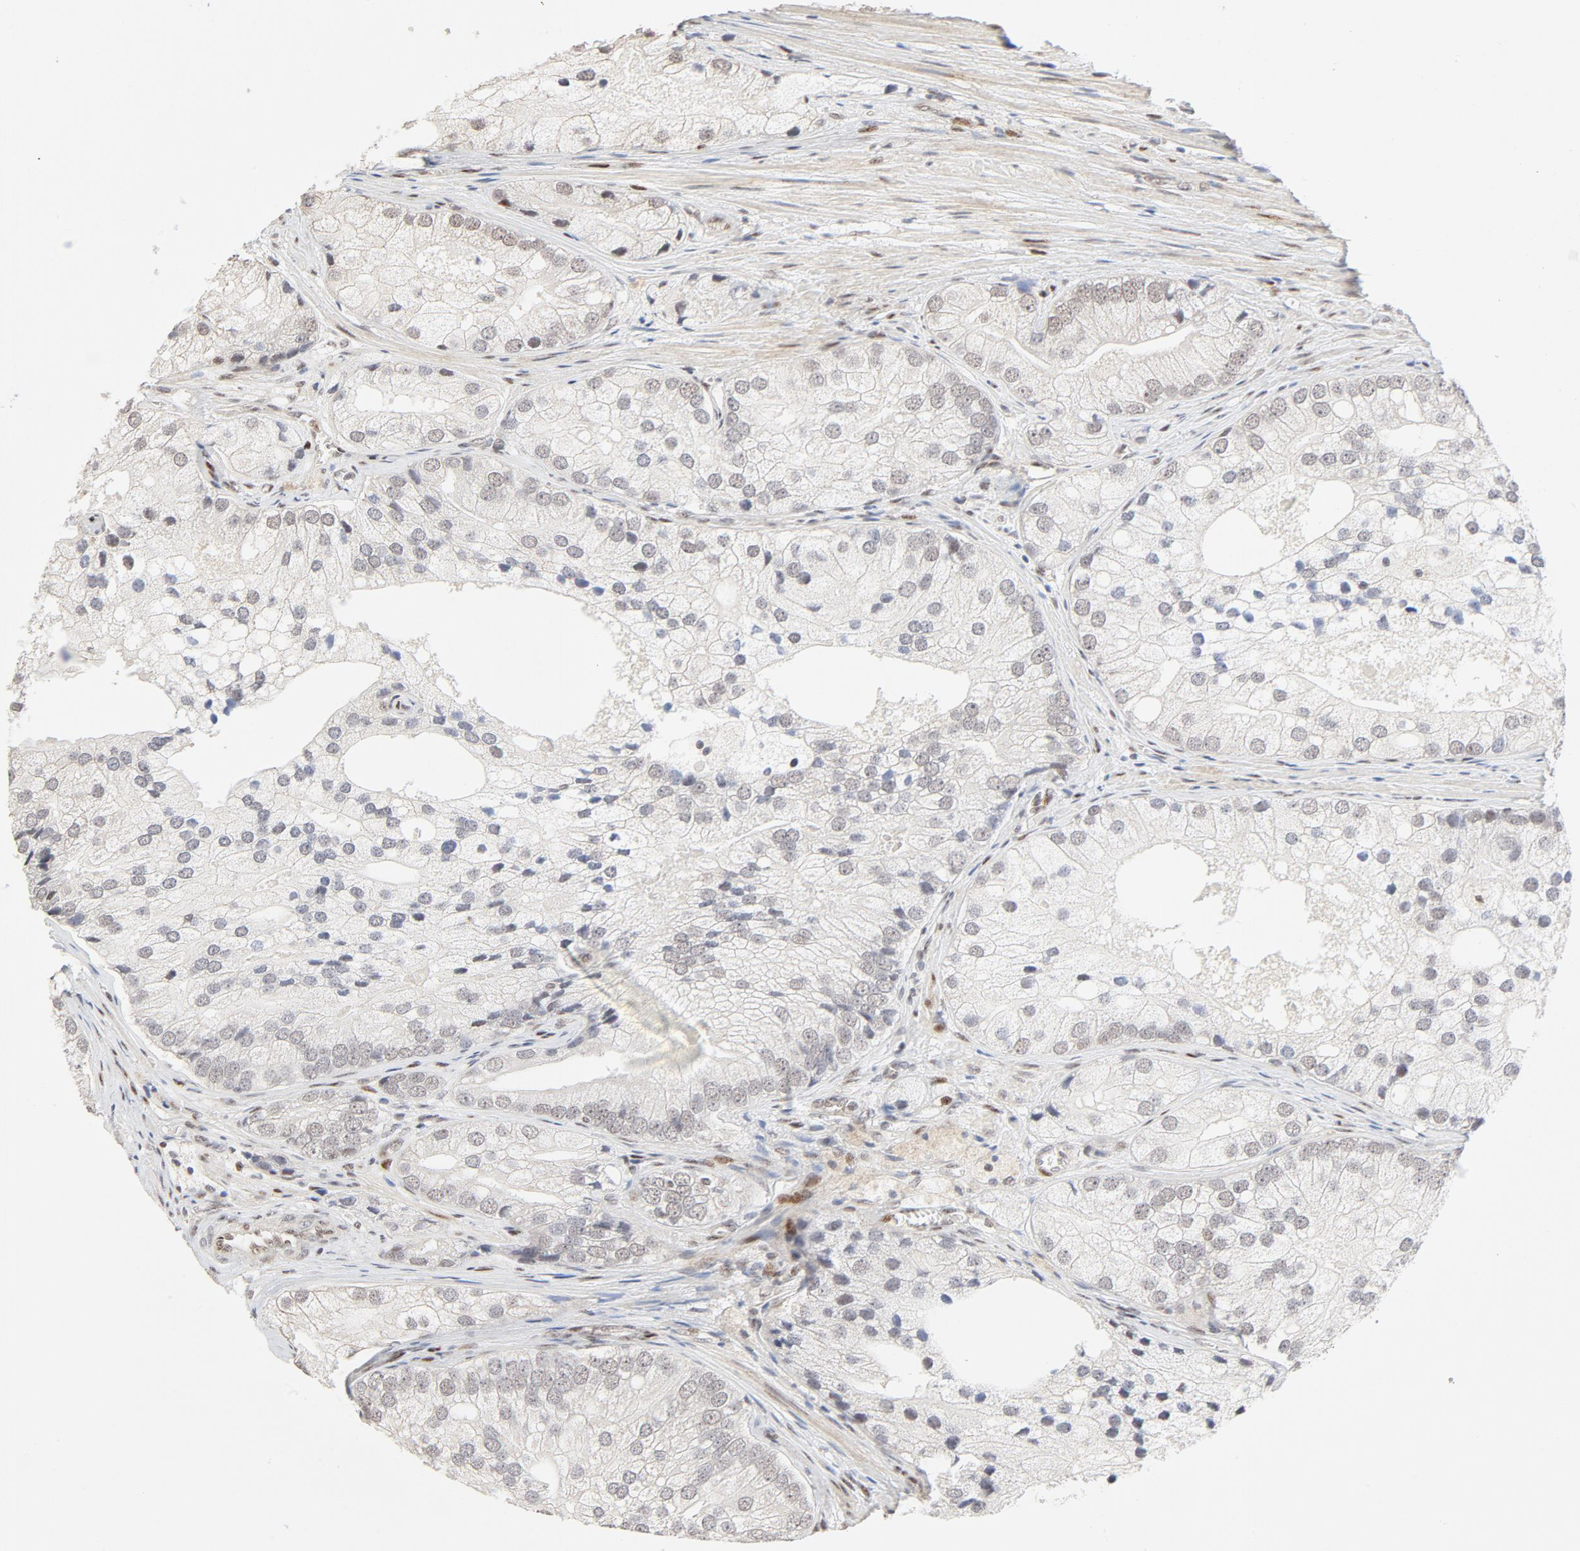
{"staining": {"intensity": "weak", "quantity": "<25%", "location": "nuclear"}, "tissue": "prostate cancer", "cell_type": "Tumor cells", "image_type": "cancer", "snomed": [{"axis": "morphology", "description": "Adenocarcinoma, Low grade"}, {"axis": "topography", "description": "Prostate"}], "caption": "An image of prostate cancer (adenocarcinoma (low-grade)) stained for a protein demonstrates no brown staining in tumor cells.", "gene": "GTF2I", "patient": {"sex": "male", "age": 69}}